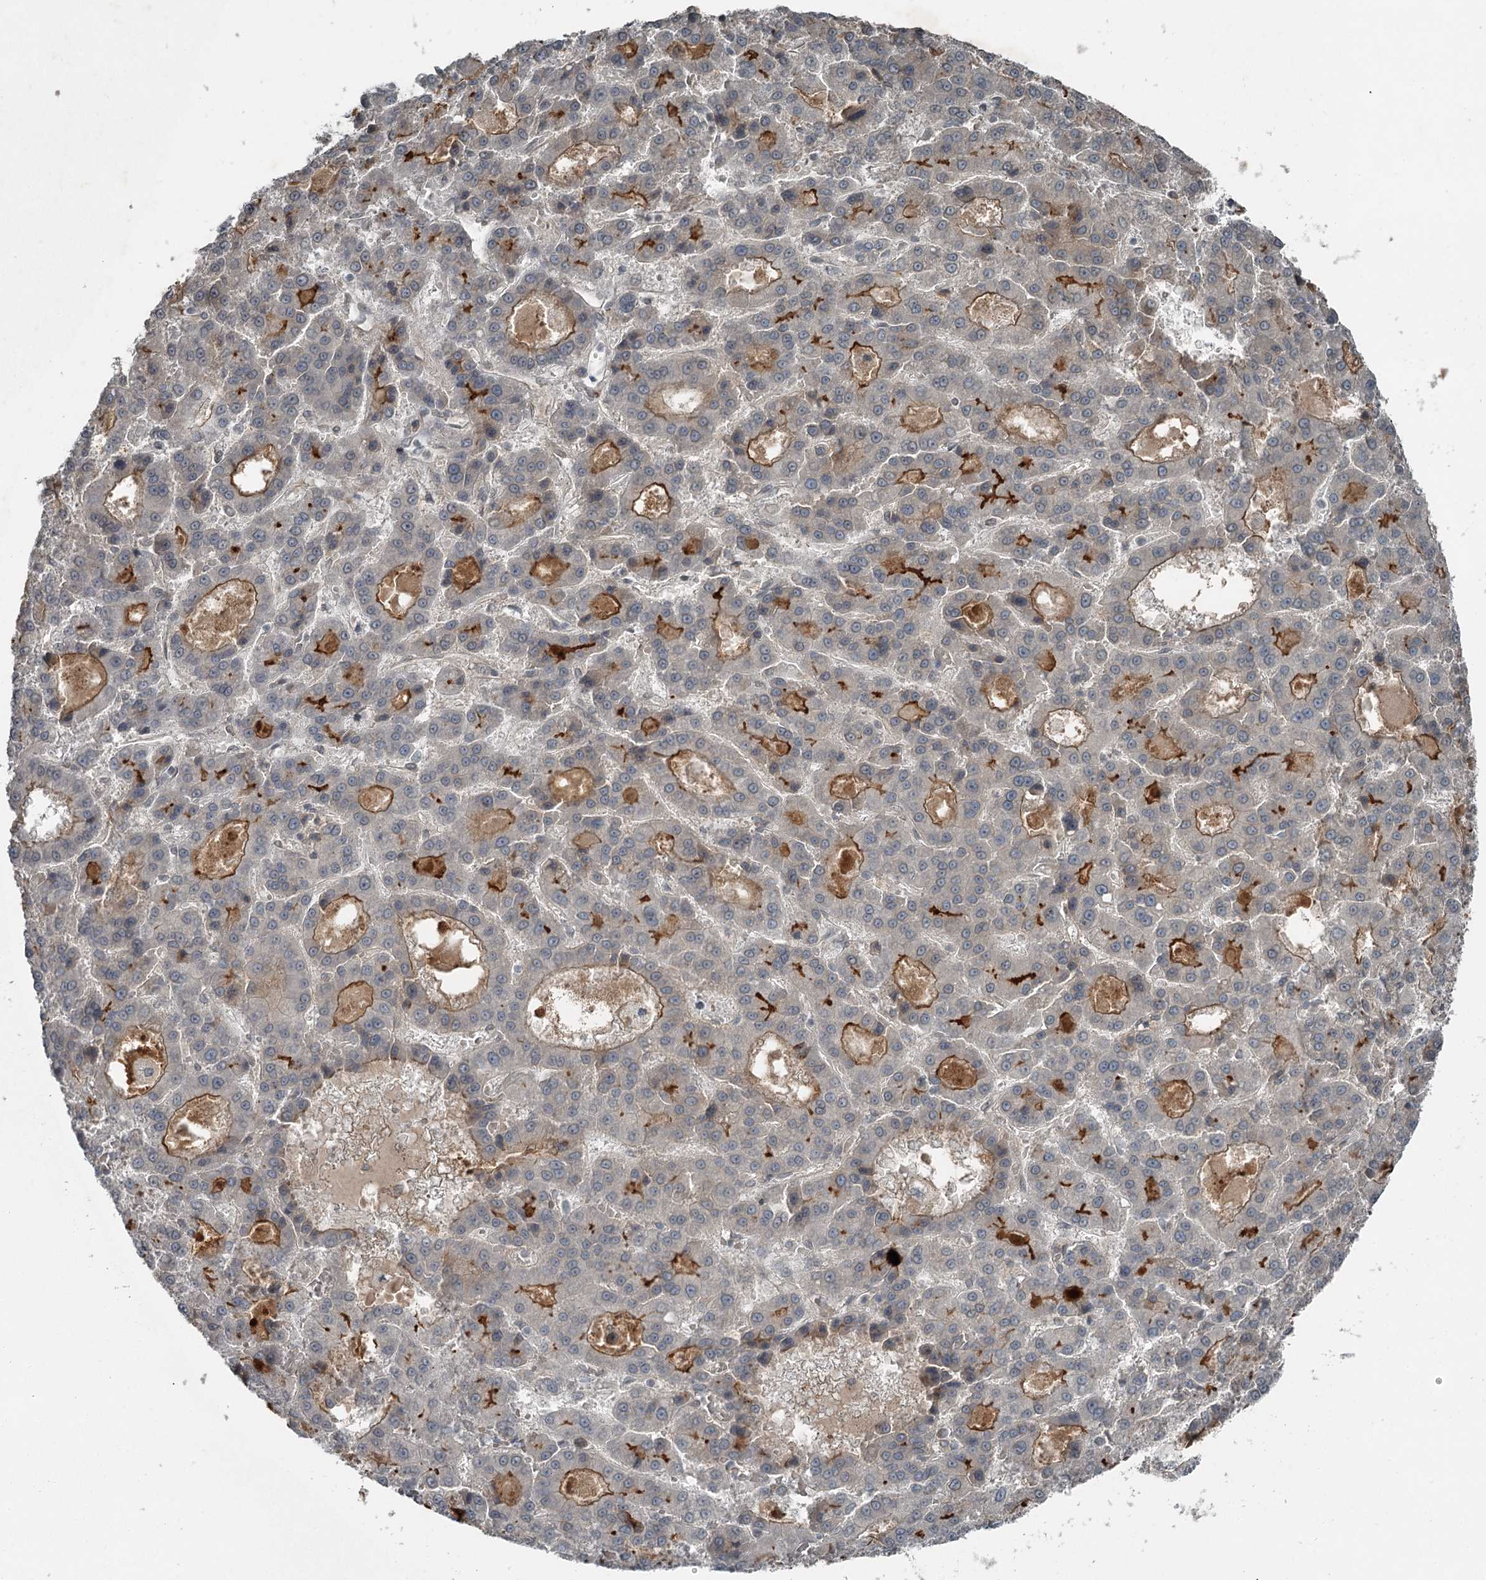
{"staining": {"intensity": "moderate", "quantity": "<25%", "location": "cytoplasmic/membranous"}, "tissue": "liver cancer", "cell_type": "Tumor cells", "image_type": "cancer", "snomed": [{"axis": "morphology", "description": "Carcinoma, Hepatocellular, NOS"}, {"axis": "topography", "description": "Liver"}], "caption": "IHC (DAB) staining of liver hepatocellular carcinoma shows moderate cytoplasmic/membranous protein positivity in approximately <25% of tumor cells.", "gene": "SLC39A8", "patient": {"sex": "male", "age": 70}}